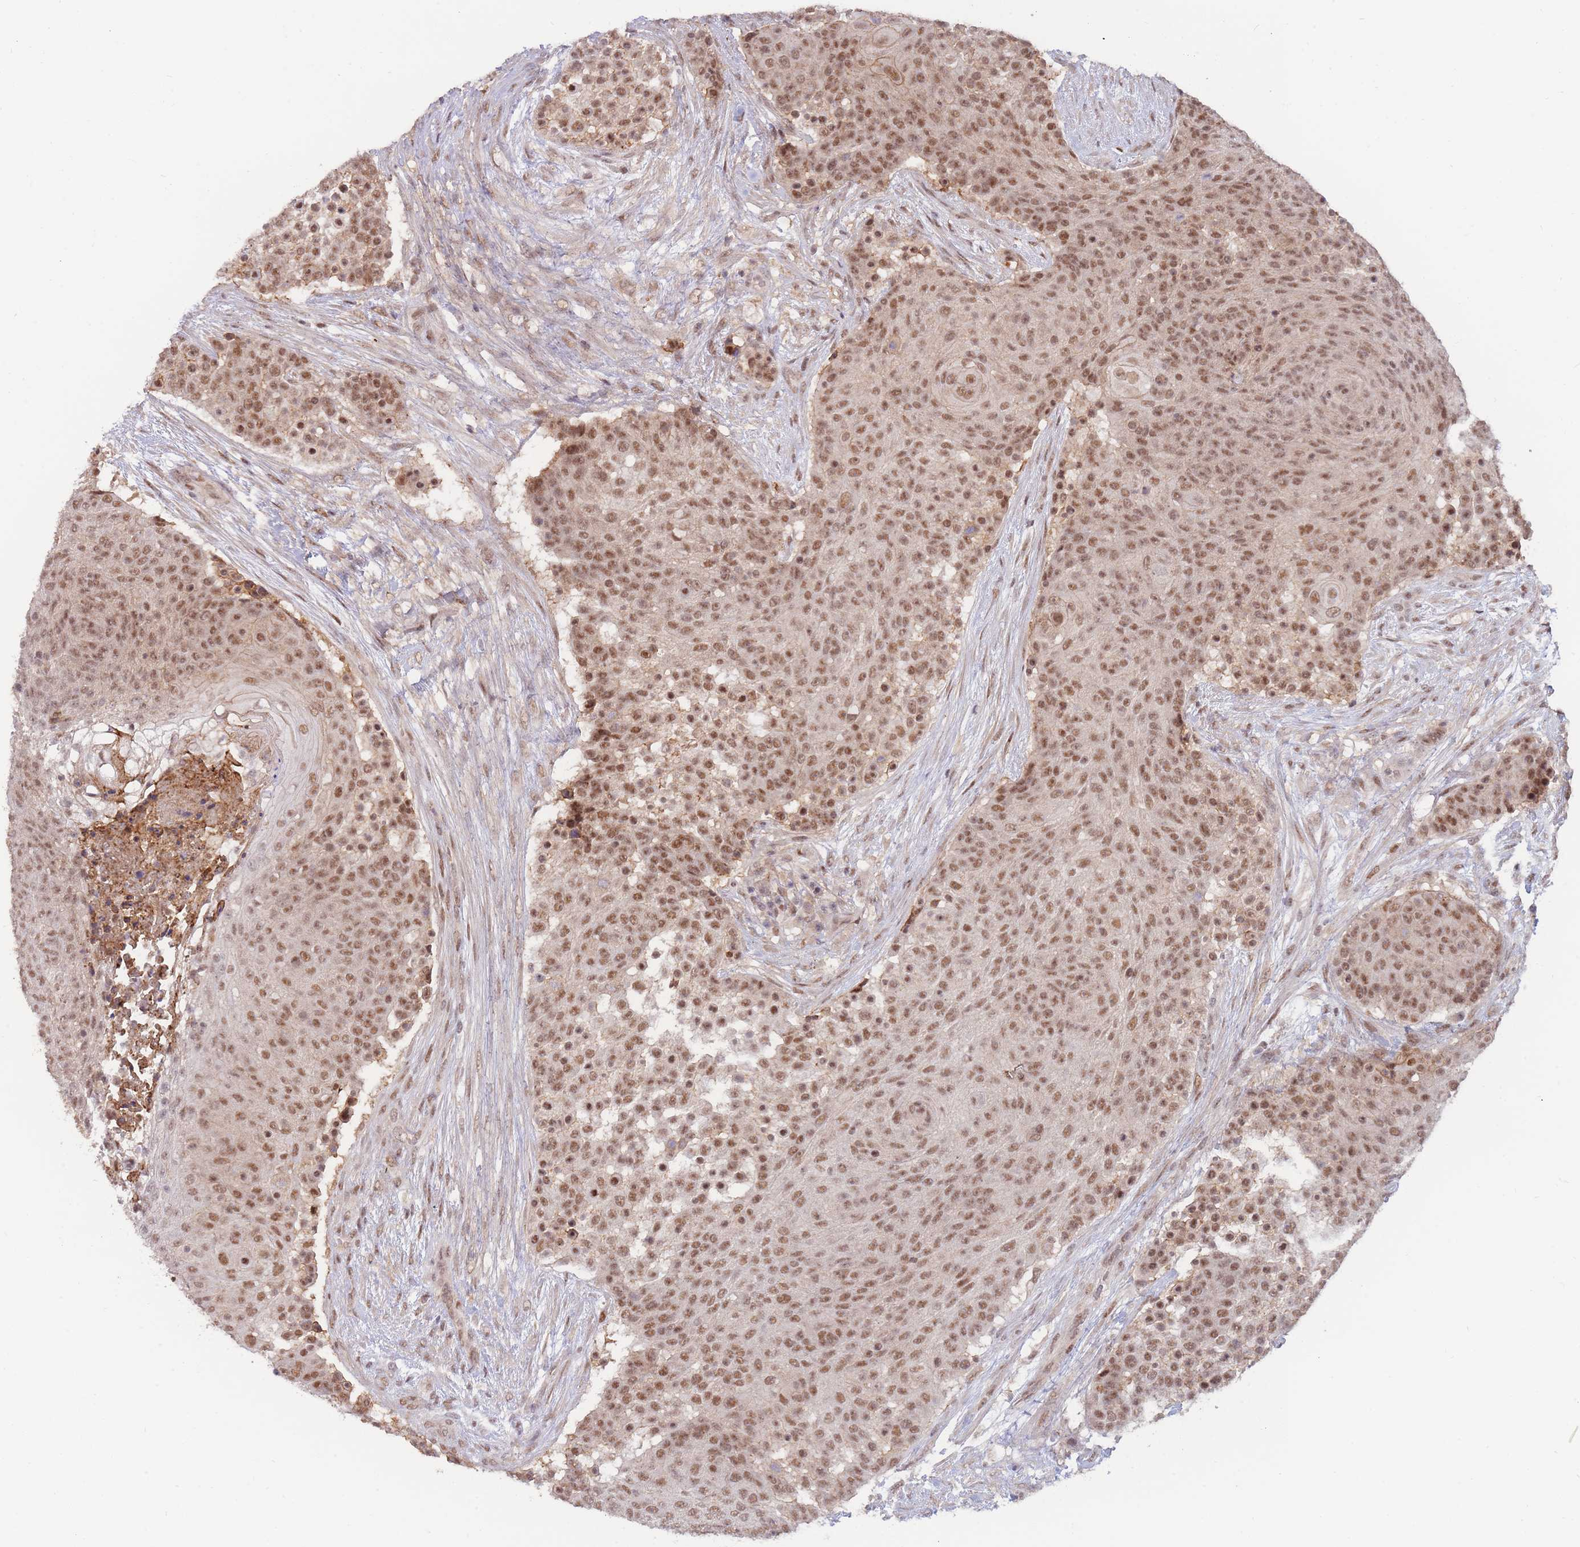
{"staining": {"intensity": "moderate", "quantity": ">75%", "location": "cytoplasmic/membranous,nuclear"}, "tissue": "urothelial cancer", "cell_type": "Tumor cells", "image_type": "cancer", "snomed": [{"axis": "morphology", "description": "Urothelial carcinoma, High grade"}, {"axis": "topography", "description": "Urinary bladder"}], "caption": "A micrograph of urothelial cancer stained for a protein shows moderate cytoplasmic/membranous and nuclear brown staining in tumor cells. The protein of interest is shown in brown color, while the nuclei are stained blue.", "gene": "BOD1L1", "patient": {"sex": "female", "age": 63}}